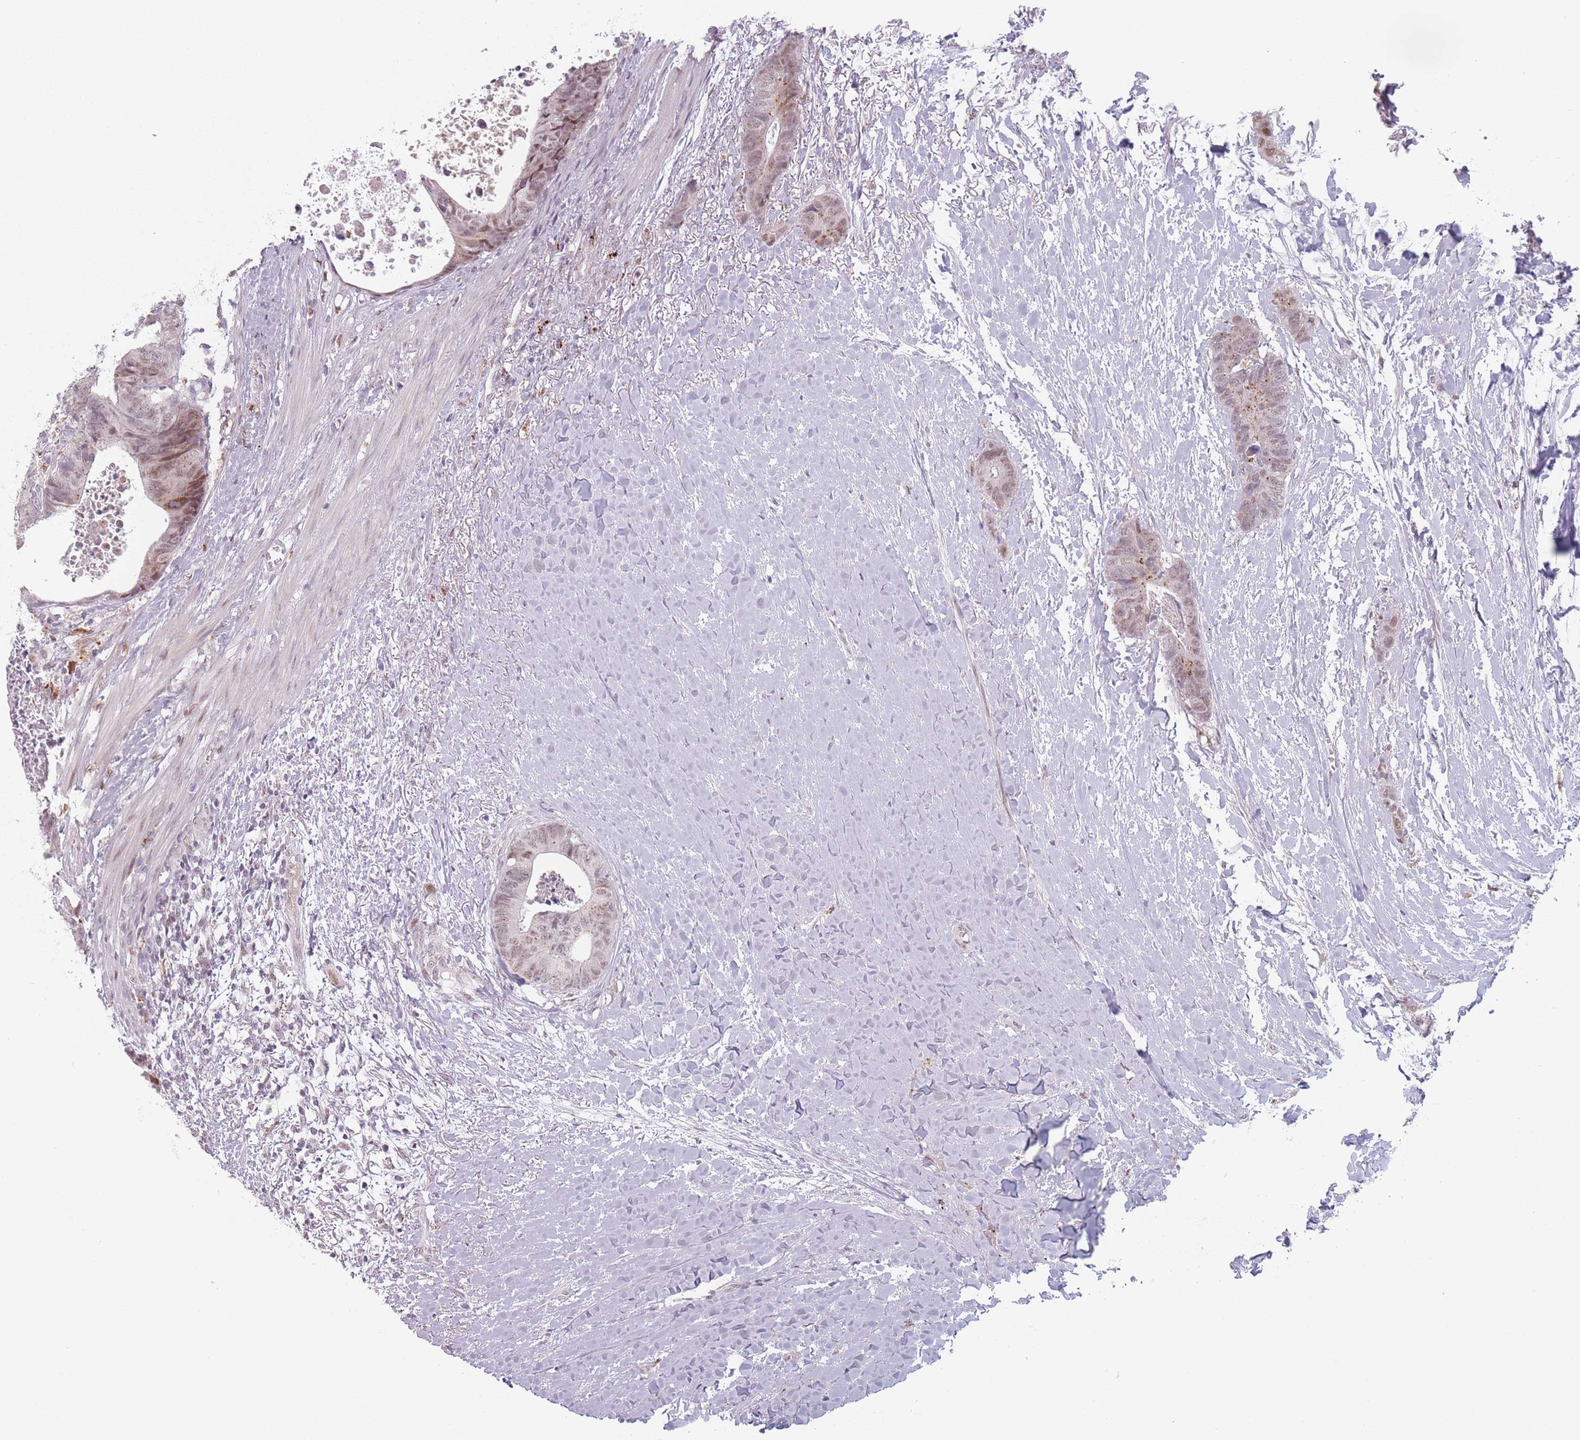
{"staining": {"intensity": "weak", "quantity": "25%-75%", "location": "cytoplasmic/membranous,nuclear"}, "tissue": "colorectal cancer", "cell_type": "Tumor cells", "image_type": "cancer", "snomed": [{"axis": "morphology", "description": "Adenocarcinoma, NOS"}, {"axis": "topography", "description": "Colon"}], "caption": "This micrograph shows immunohistochemistry staining of colorectal cancer (adenocarcinoma), with low weak cytoplasmic/membranous and nuclear positivity in about 25%-75% of tumor cells.", "gene": "OR10C1", "patient": {"sex": "female", "age": 57}}